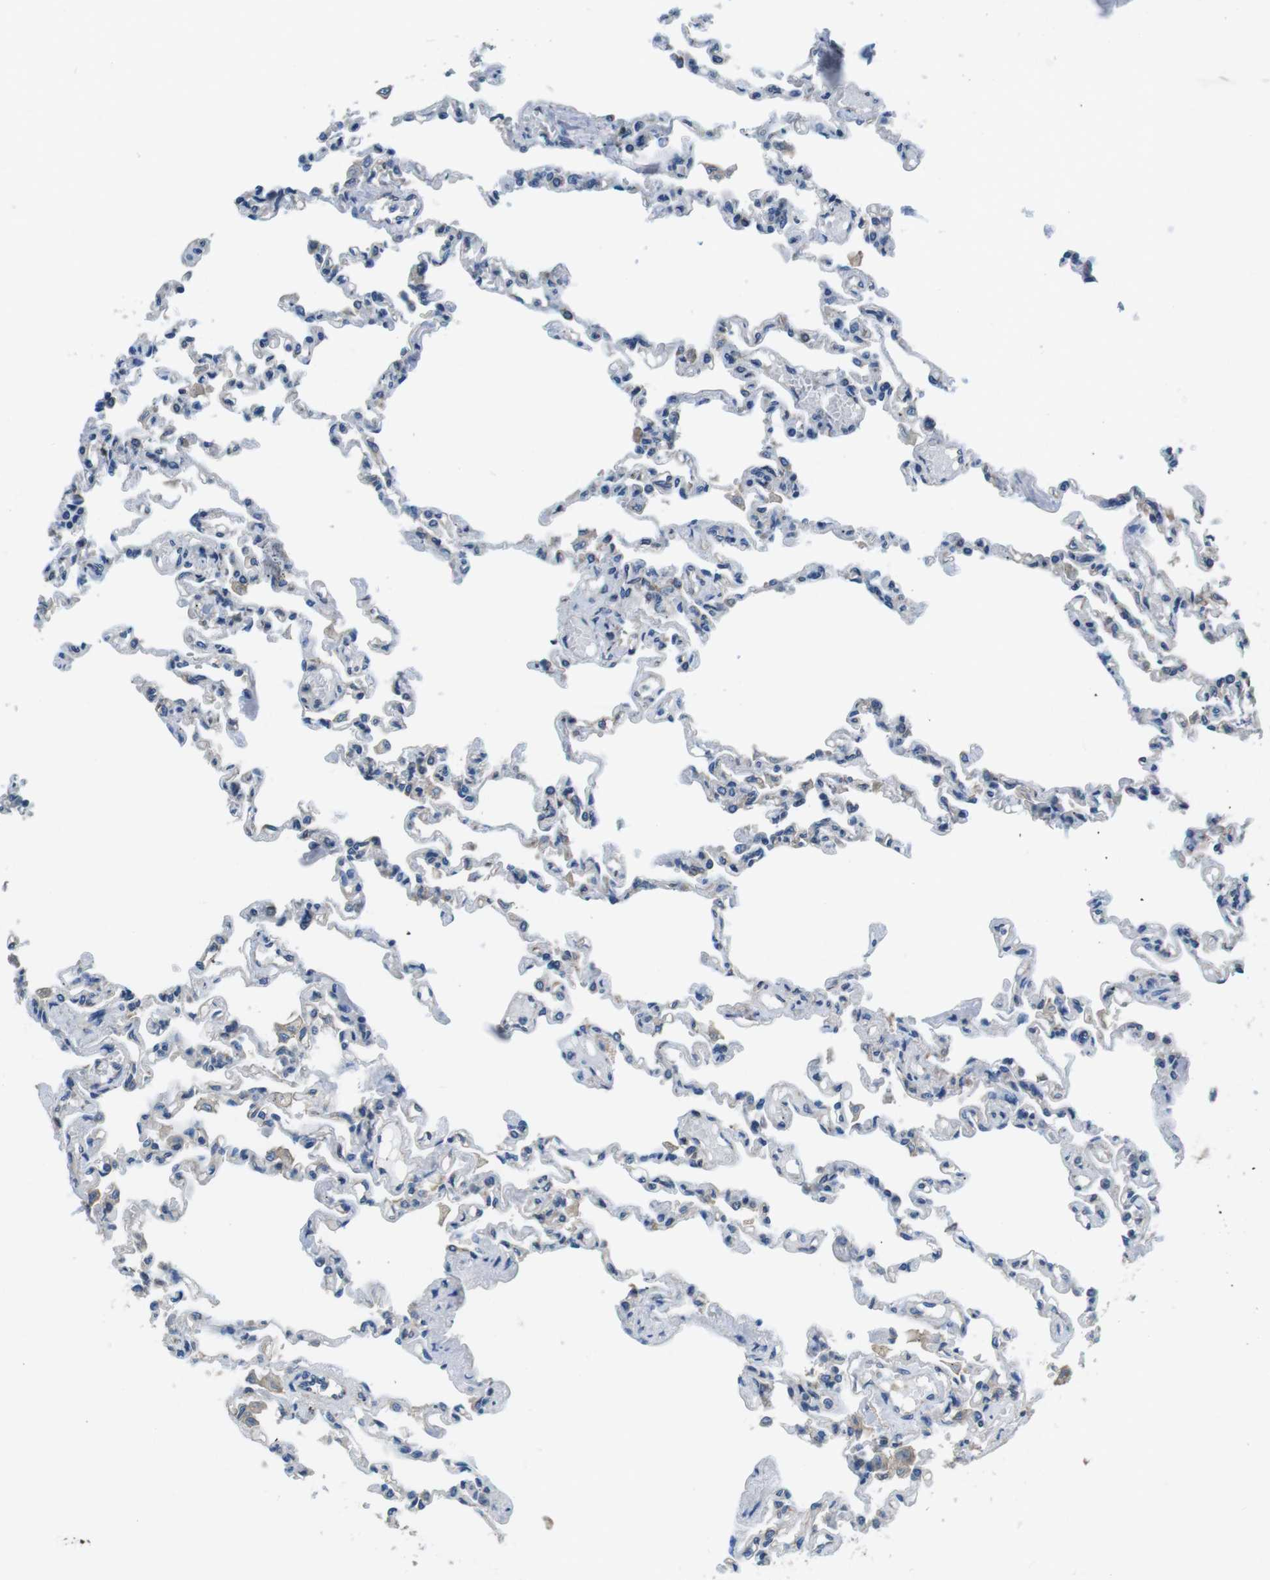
{"staining": {"intensity": "weak", "quantity": "25%-75%", "location": "cytoplasmic/membranous"}, "tissue": "lung", "cell_type": "Alveolar cells", "image_type": "normal", "snomed": [{"axis": "morphology", "description": "Normal tissue, NOS"}, {"axis": "topography", "description": "Lung"}], "caption": "Lung stained with immunohistochemistry exhibits weak cytoplasmic/membranous staining in approximately 25%-75% of alveolar cells.", "gene": "DENND4C", "patient": {"sex": "male", "age": 21}}